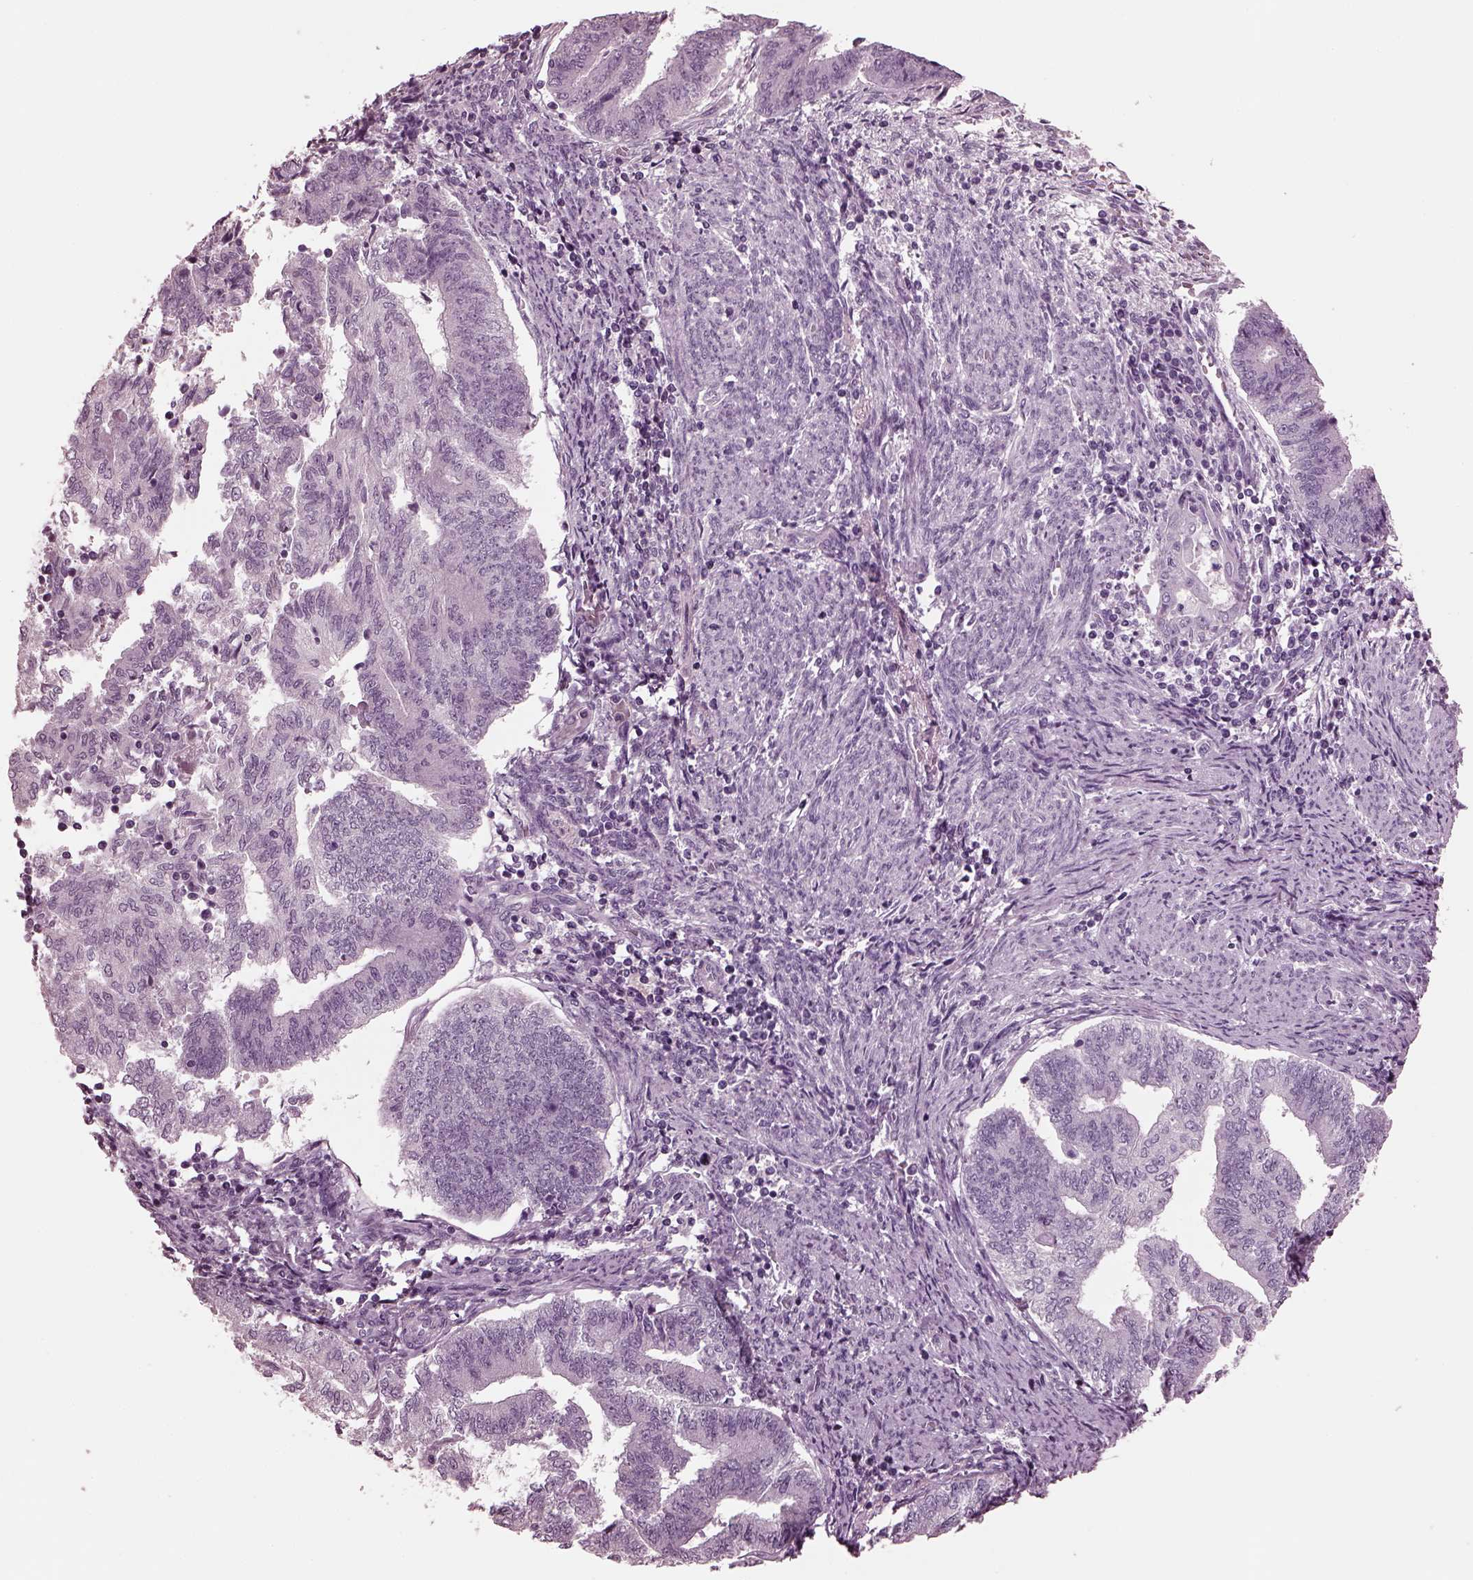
{"staining": {"intensity": "negative", "quantity": "none", "location": "none"}, "tissue": "endometrial cancer", "cell_type": "Tumor cells", "image_type": "cancer", "snomed": [{"axis": "morphology", "description": "Adenocarcinoma, NOS"}, {"axis": "topography", "description": "Endometrium"}], "caption": "Endometrial adenocarcinoma was stained to show a protein in brown. There is no significant expression in tumor cells. (DAB (3,3'-diaminobenzidine) immunohistochemistry visualized using brightfield microscopy, high magnification).", "gene": "MIB2", "patient": {"sex": "female", "age": 65}}